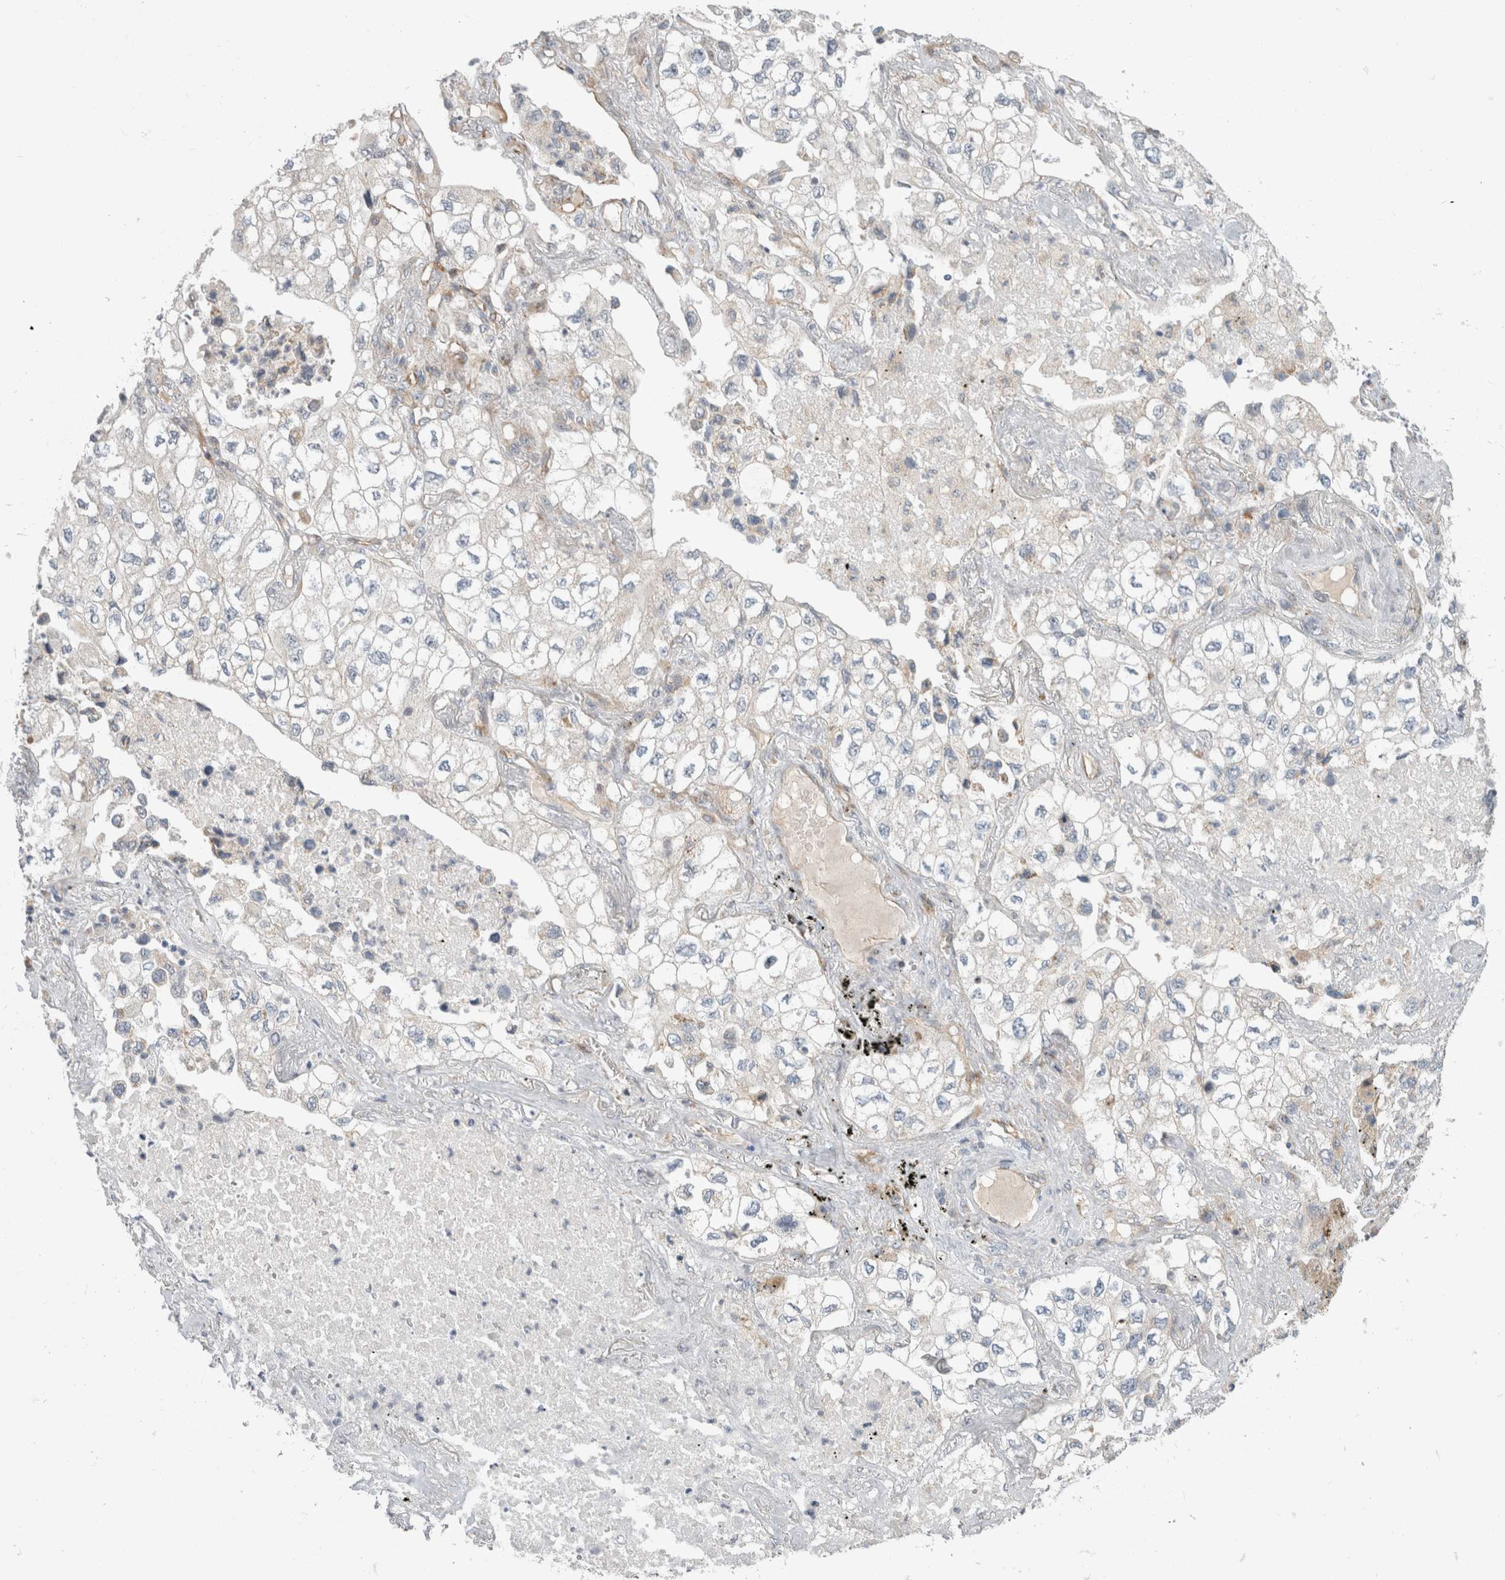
{"staining": {"intensity": "negative", "quantity": "none", "location": "none"}, "tissue": "lung cancer", "cell_type": "Tumor cells", "image_type": "cancer", "snomed": [{"axis": "morphology", "description": "Adenocarcinoma, NOS"}, {"axis": "topography", "description": "Lung"}], "caption": "Tumor cells are negative for protein expression in human lung adenocarcinoma.", "gene": "KPNA5", "patient": {"sex": "male", "age": 63}}